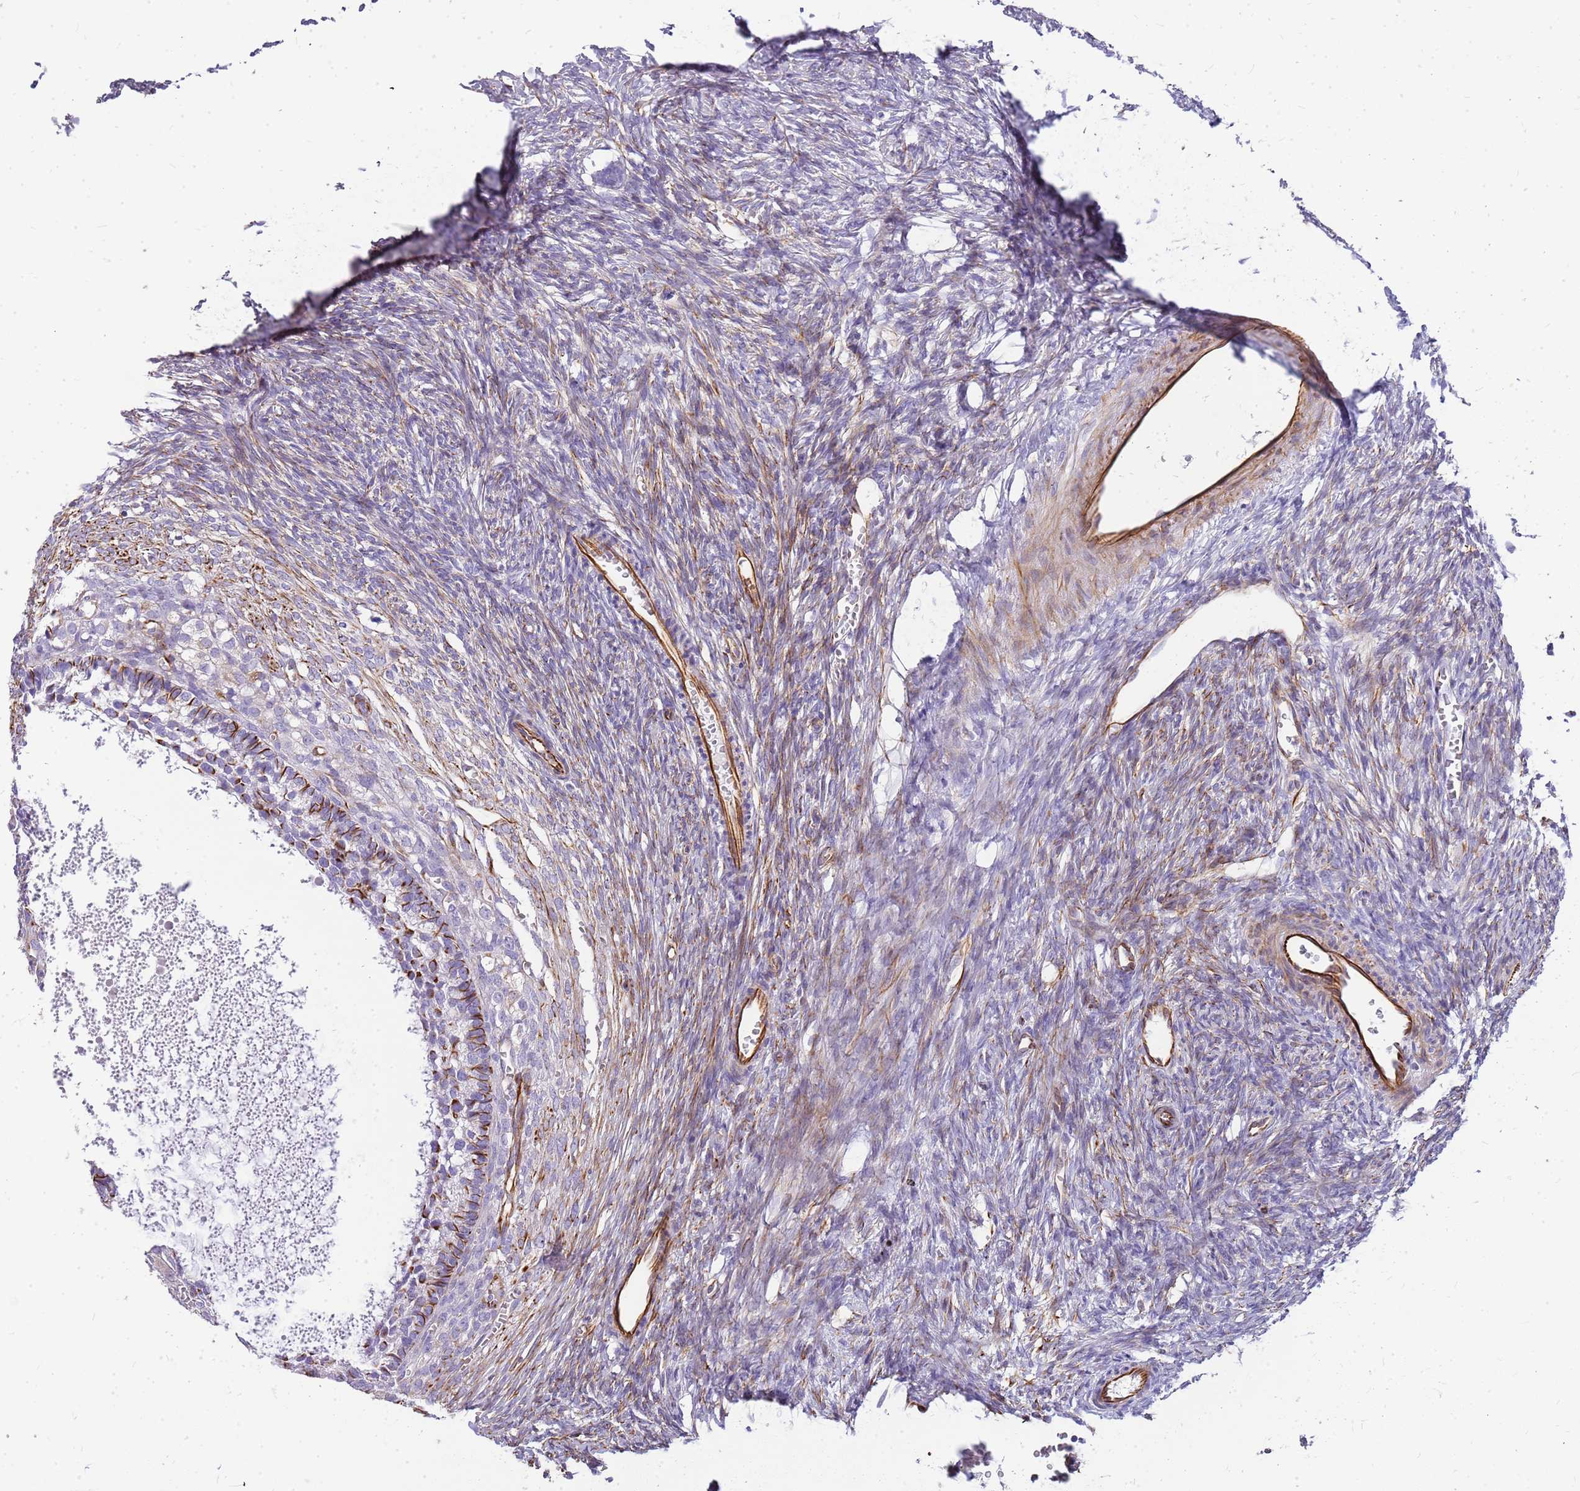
{"staining": {"intensity": "moderate", "quantity": "<25%", "location": "cytoplasmic/membranous"}, "tissue": "ovary", "cell_type": "Follicle cells", "image_type": "normal", "snomed": [{"axis": "morphology", "description": "Normal tissue, NOS"}, {"axis": "morphology", "description": "Developmental malformation"}, {"axis": "topography", "description": "Ovary"}], "caption": "Immunohistochemical staining of normal ovary shows <25% levels of moderate cytoplasmic/membranous protein expression in about <25% of follicle cells.", "gene": "ZDHHC1", "patient": {"sex": "female", "age": 39}}